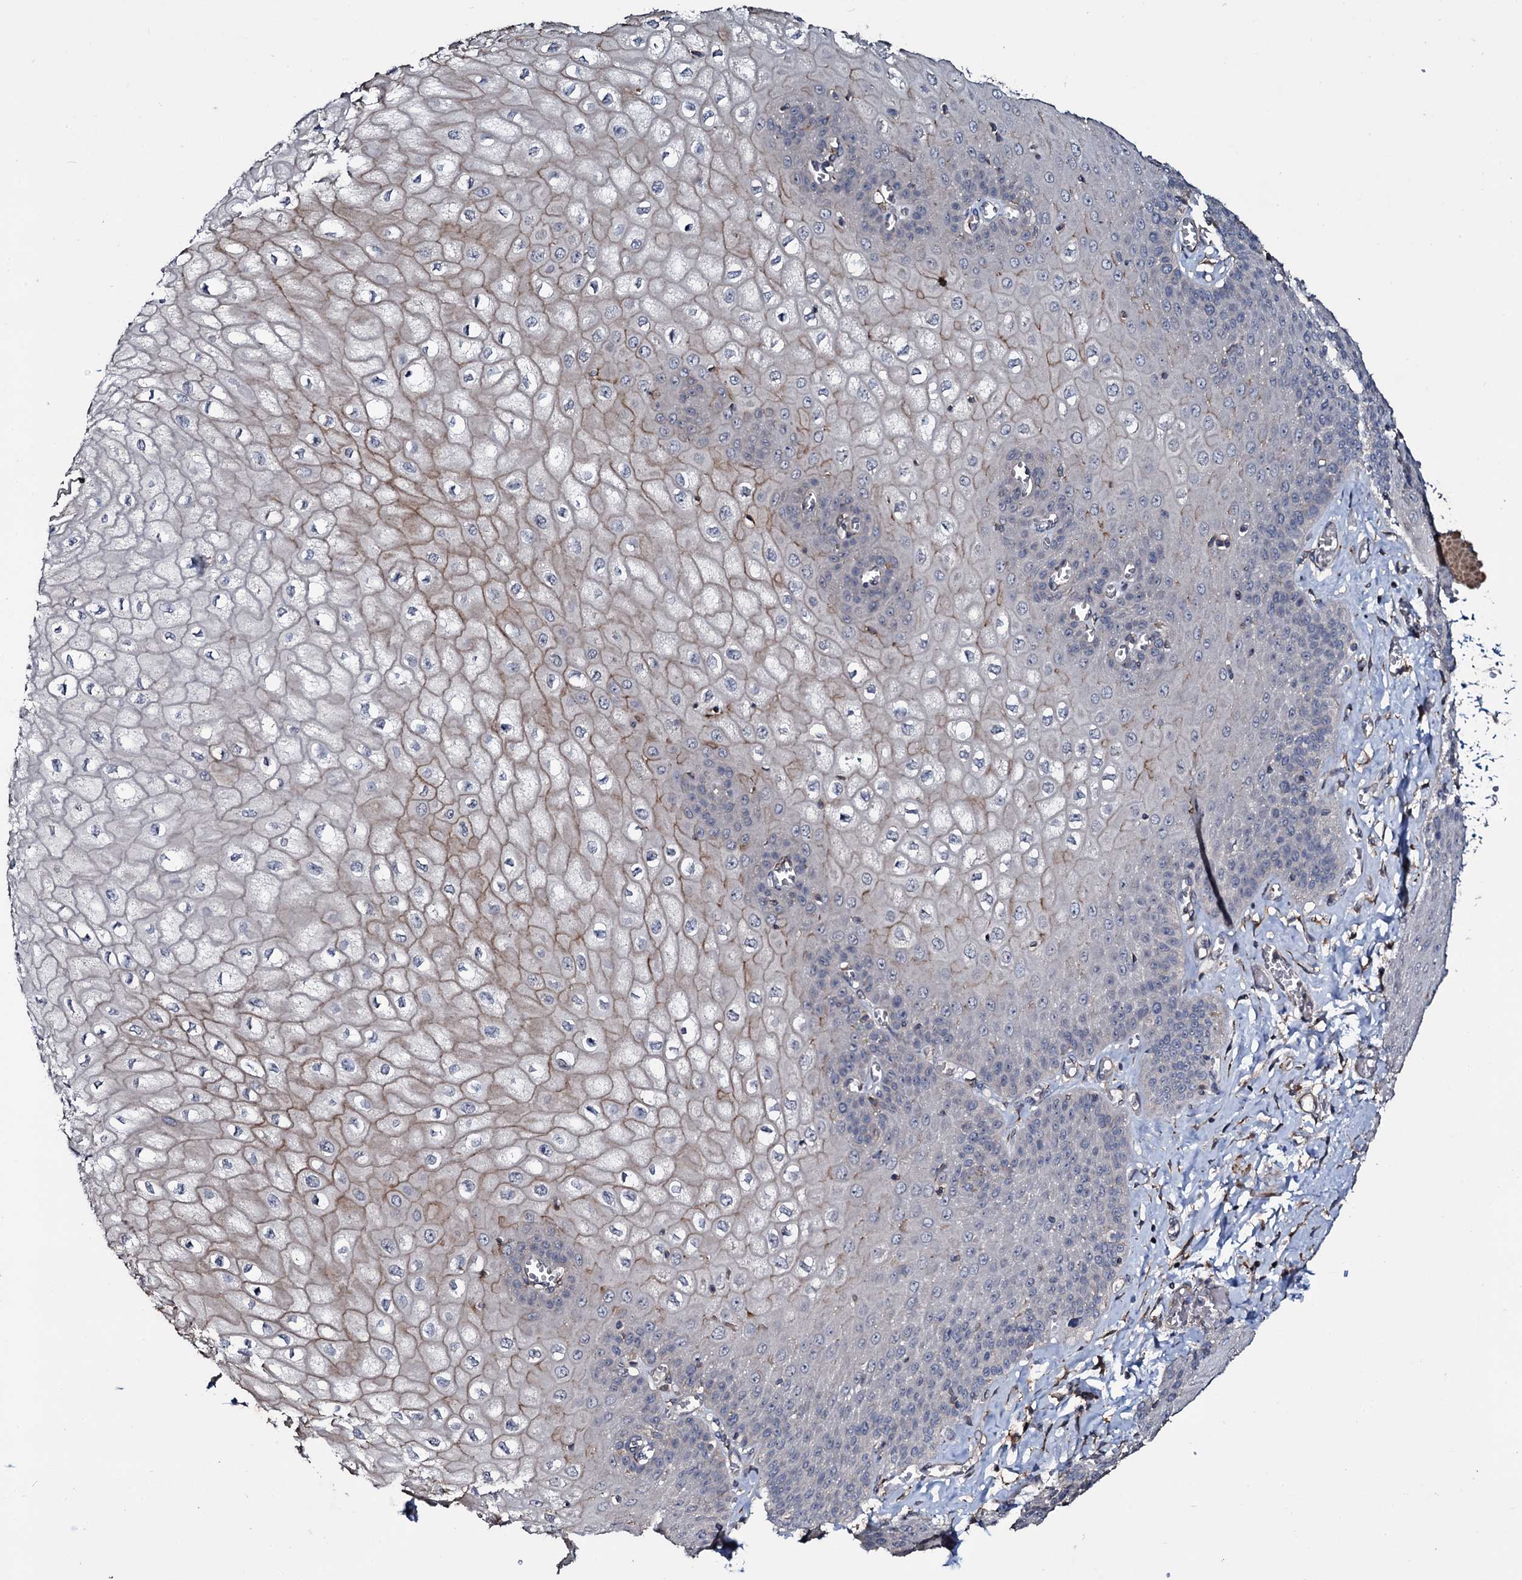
{"staining": {"intensity": "moderate", "quantity": "25%-75%", "location": "cytoplasmic/membranous"}, "tissue": "esophagus", "cell_type": "Squamous epithelial cells", "image_type": "normal", "snomed": [{"axis": "morphology", "description": "Normal tissue, NOS"}, {"axis": "topography", "description": "Esophagus"}], "caption": "Benign esophagus demonstrates moderate cytoplasmic/membranous staining in approximately 25%-75% of squamous epithelial cells, visualized by immunohistochemistry.", "gene": "WIPF3", "patient": {"sex": "male", "age": 60}}